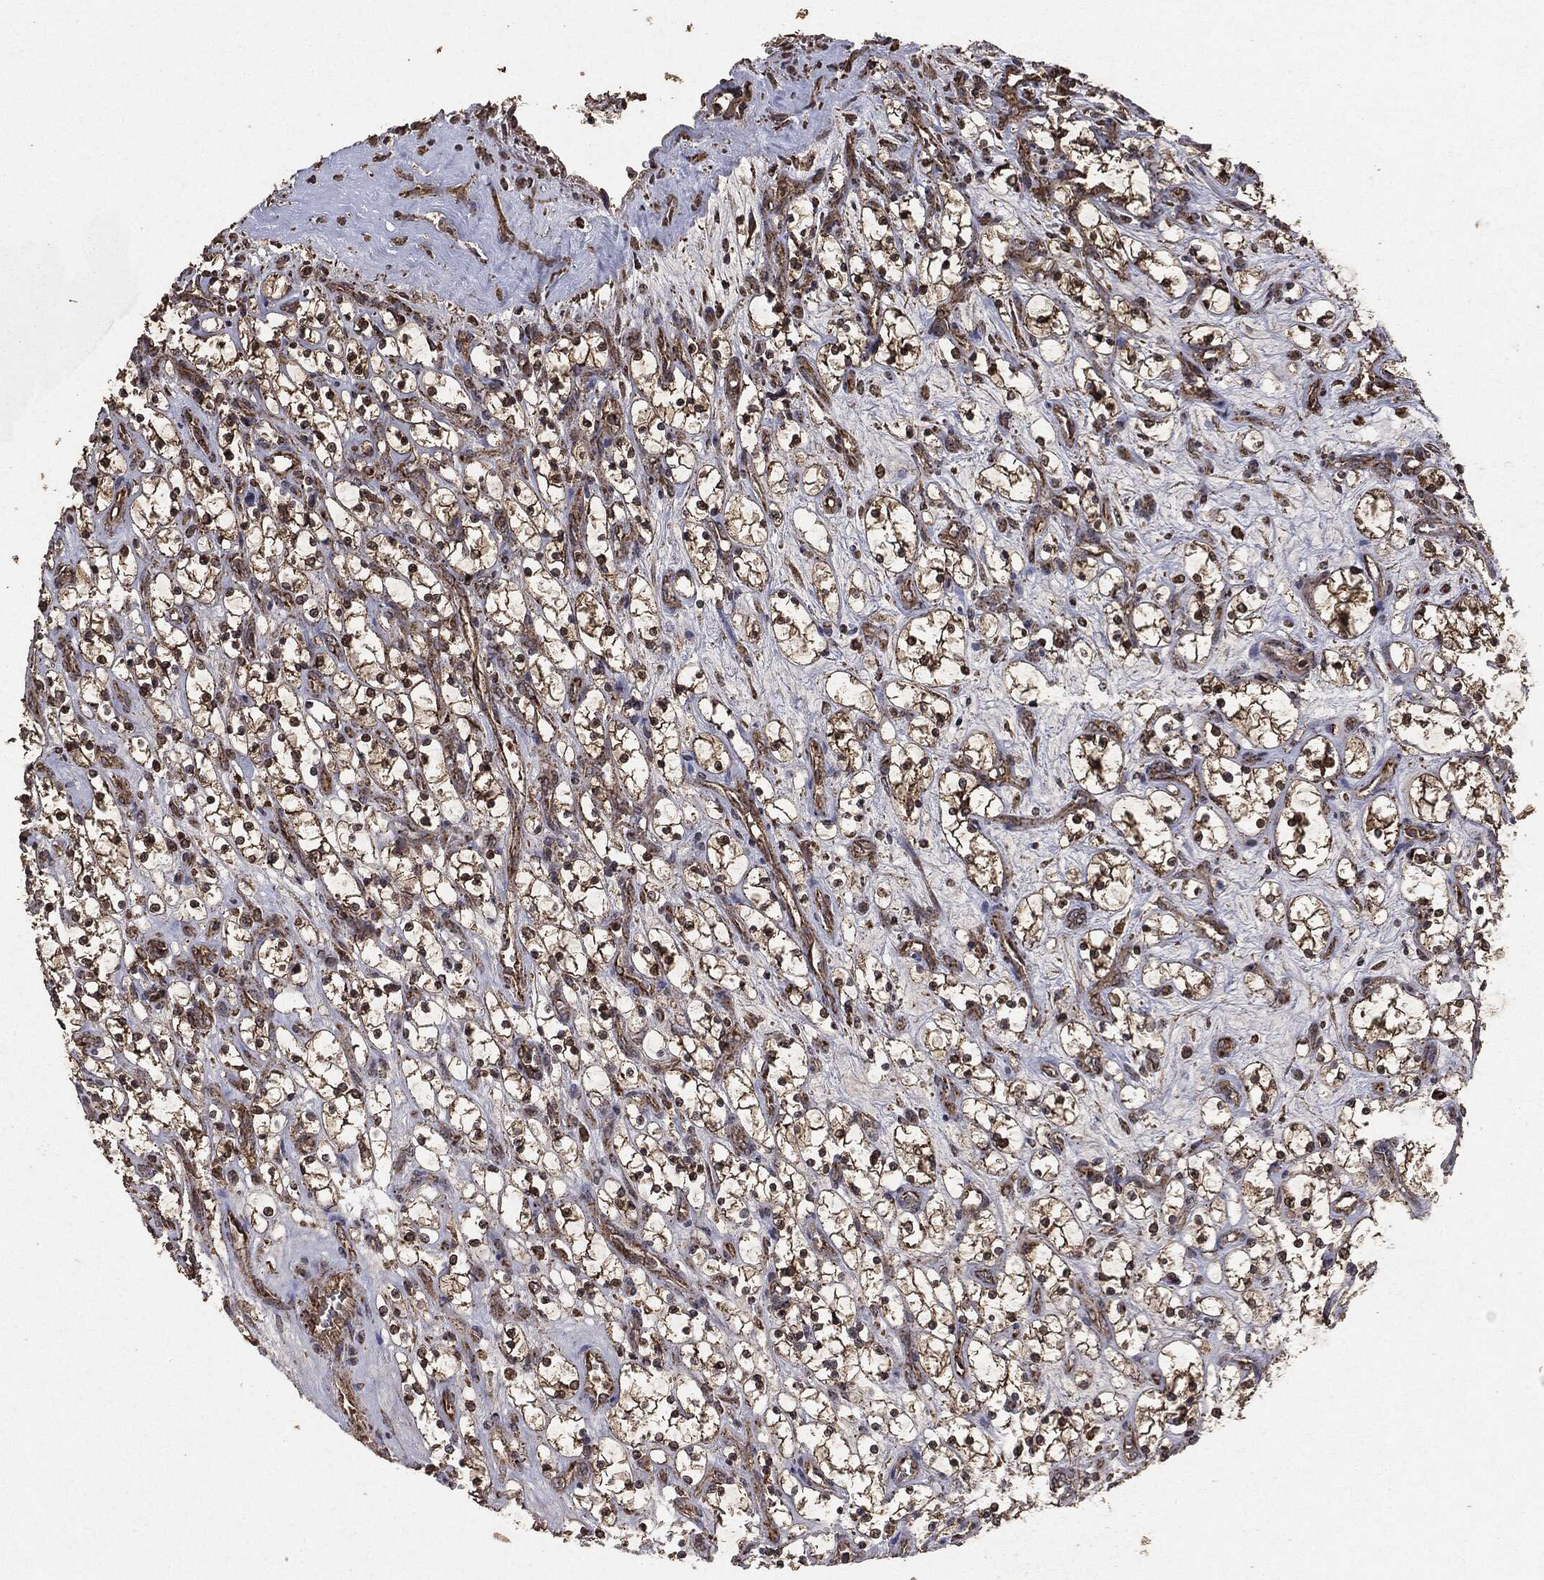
{"staining": {"intensity": "moderate", "quantity": ">75%", "location": "cytoplasmic/membranous"}, "tissue": "renal cancer", "cell_type": "Tumor cells", "image_type": "cancer", "snomed": [{"axis": "morphology", "description": "Adenocarcinoma, NOS"}, {"axis": "topography", "description": "Kidney"}], "caption": "The micrograph shows immunohistochemical staining of adenocarcinoma (renal). There is moderate cytoplasmic/membranous positivity is appreciated in approximately >75% of tumor cells.", "gene": "MTOR", "patient": {"sex": "female", "age": 69}}